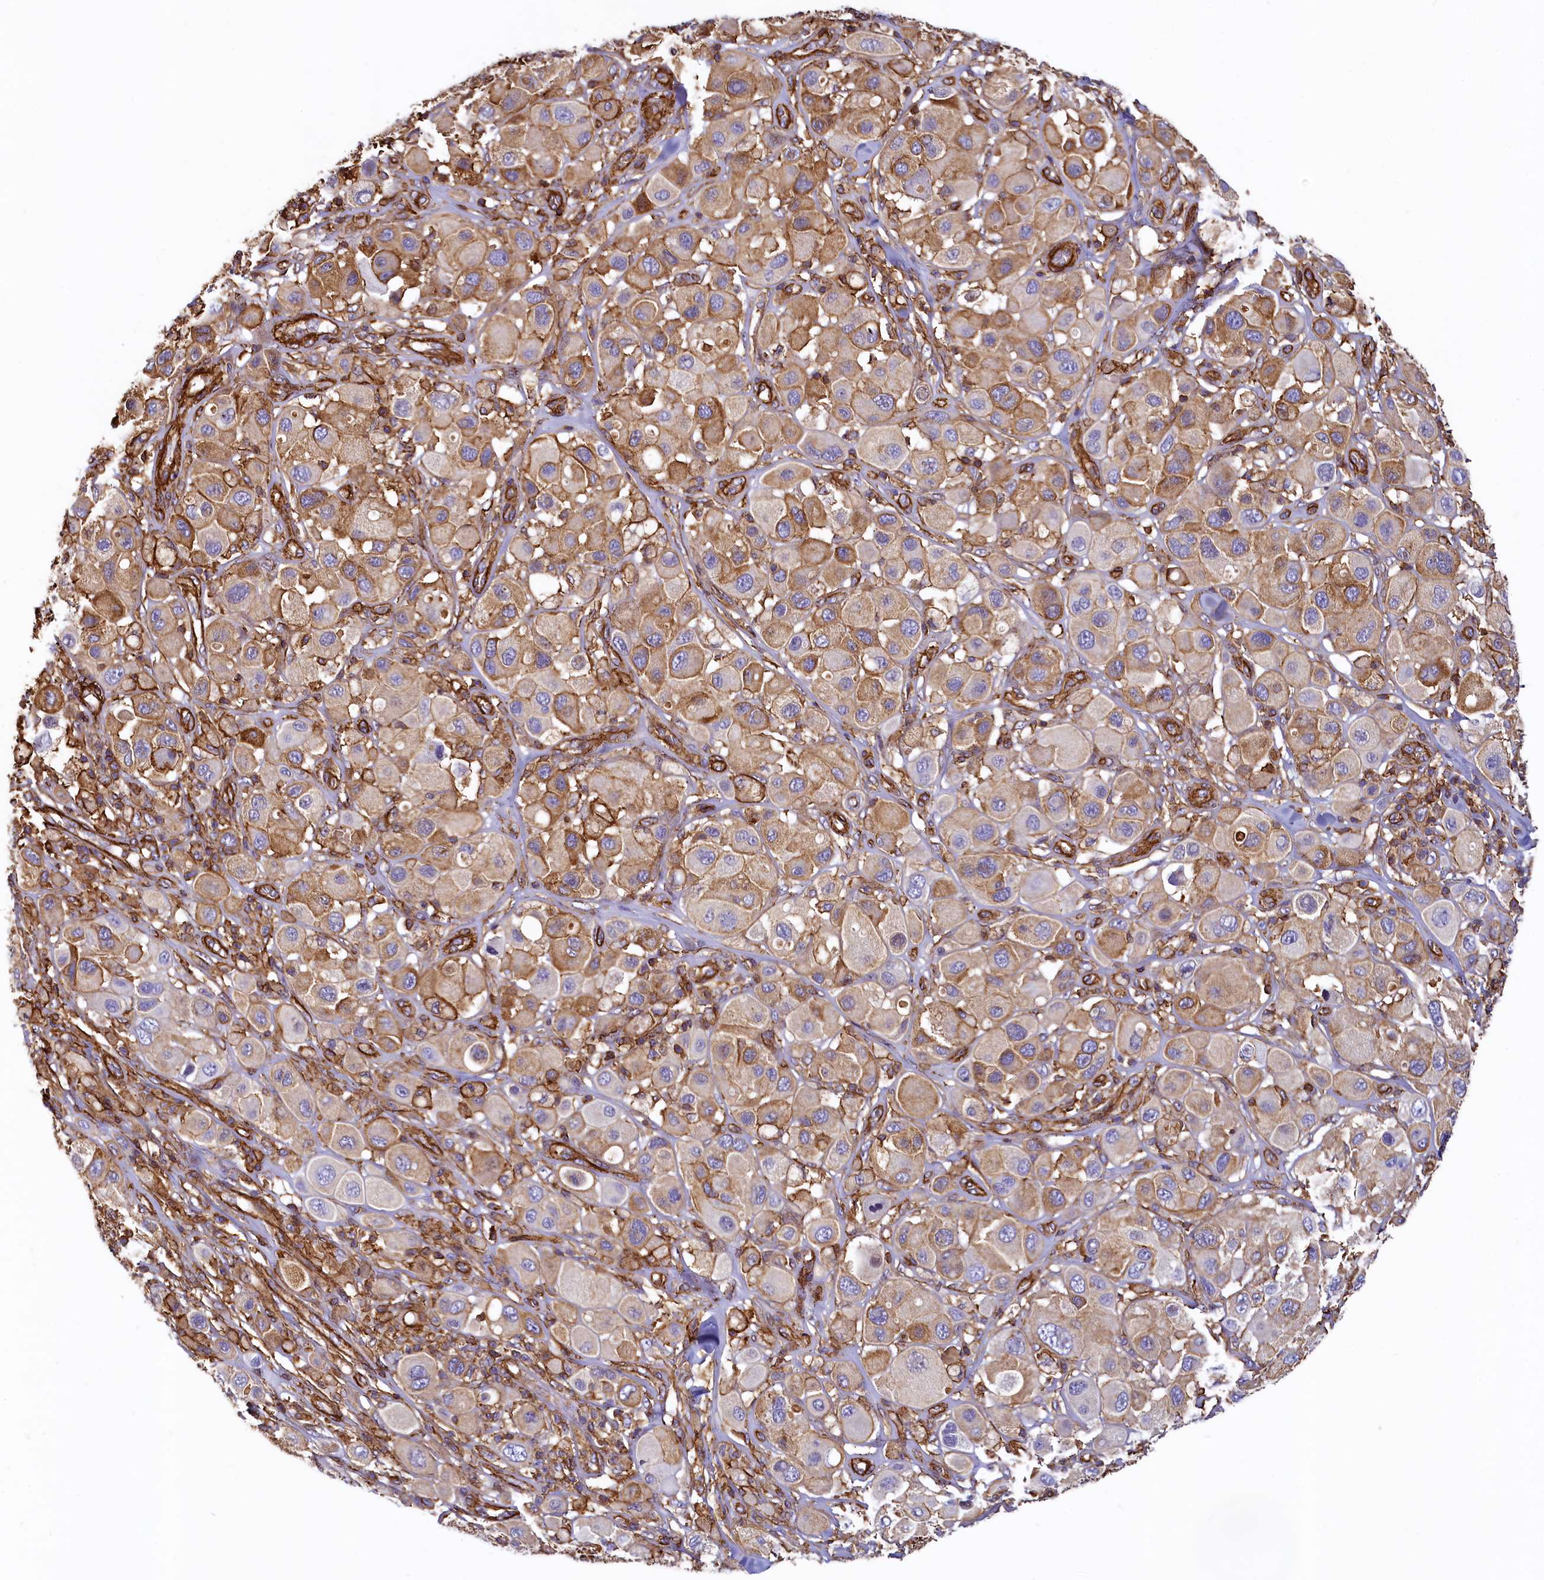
{"staining": {"intensity": "moderate", "quantity": "25%-75%", "location": "cytoplasmic/membranous"}, "tissue": "melanoma", "cell_type": "Tumor cells", "image_type": "cancer", "snomed": [{"axis": "morphology", "description": "Malignant melanoma, Metastatic site"}, {"axis": "topography", "description": "Skin"}], "caption": "This is an image of immunohistochemistry (IHC) staining of malignant melanoma (metastatic site), which shows moderate positivity in the cytoplasmic/membranous of tumor cells.", "gene": "THBS1", "patient": {"sex": "male", "age": 41}}